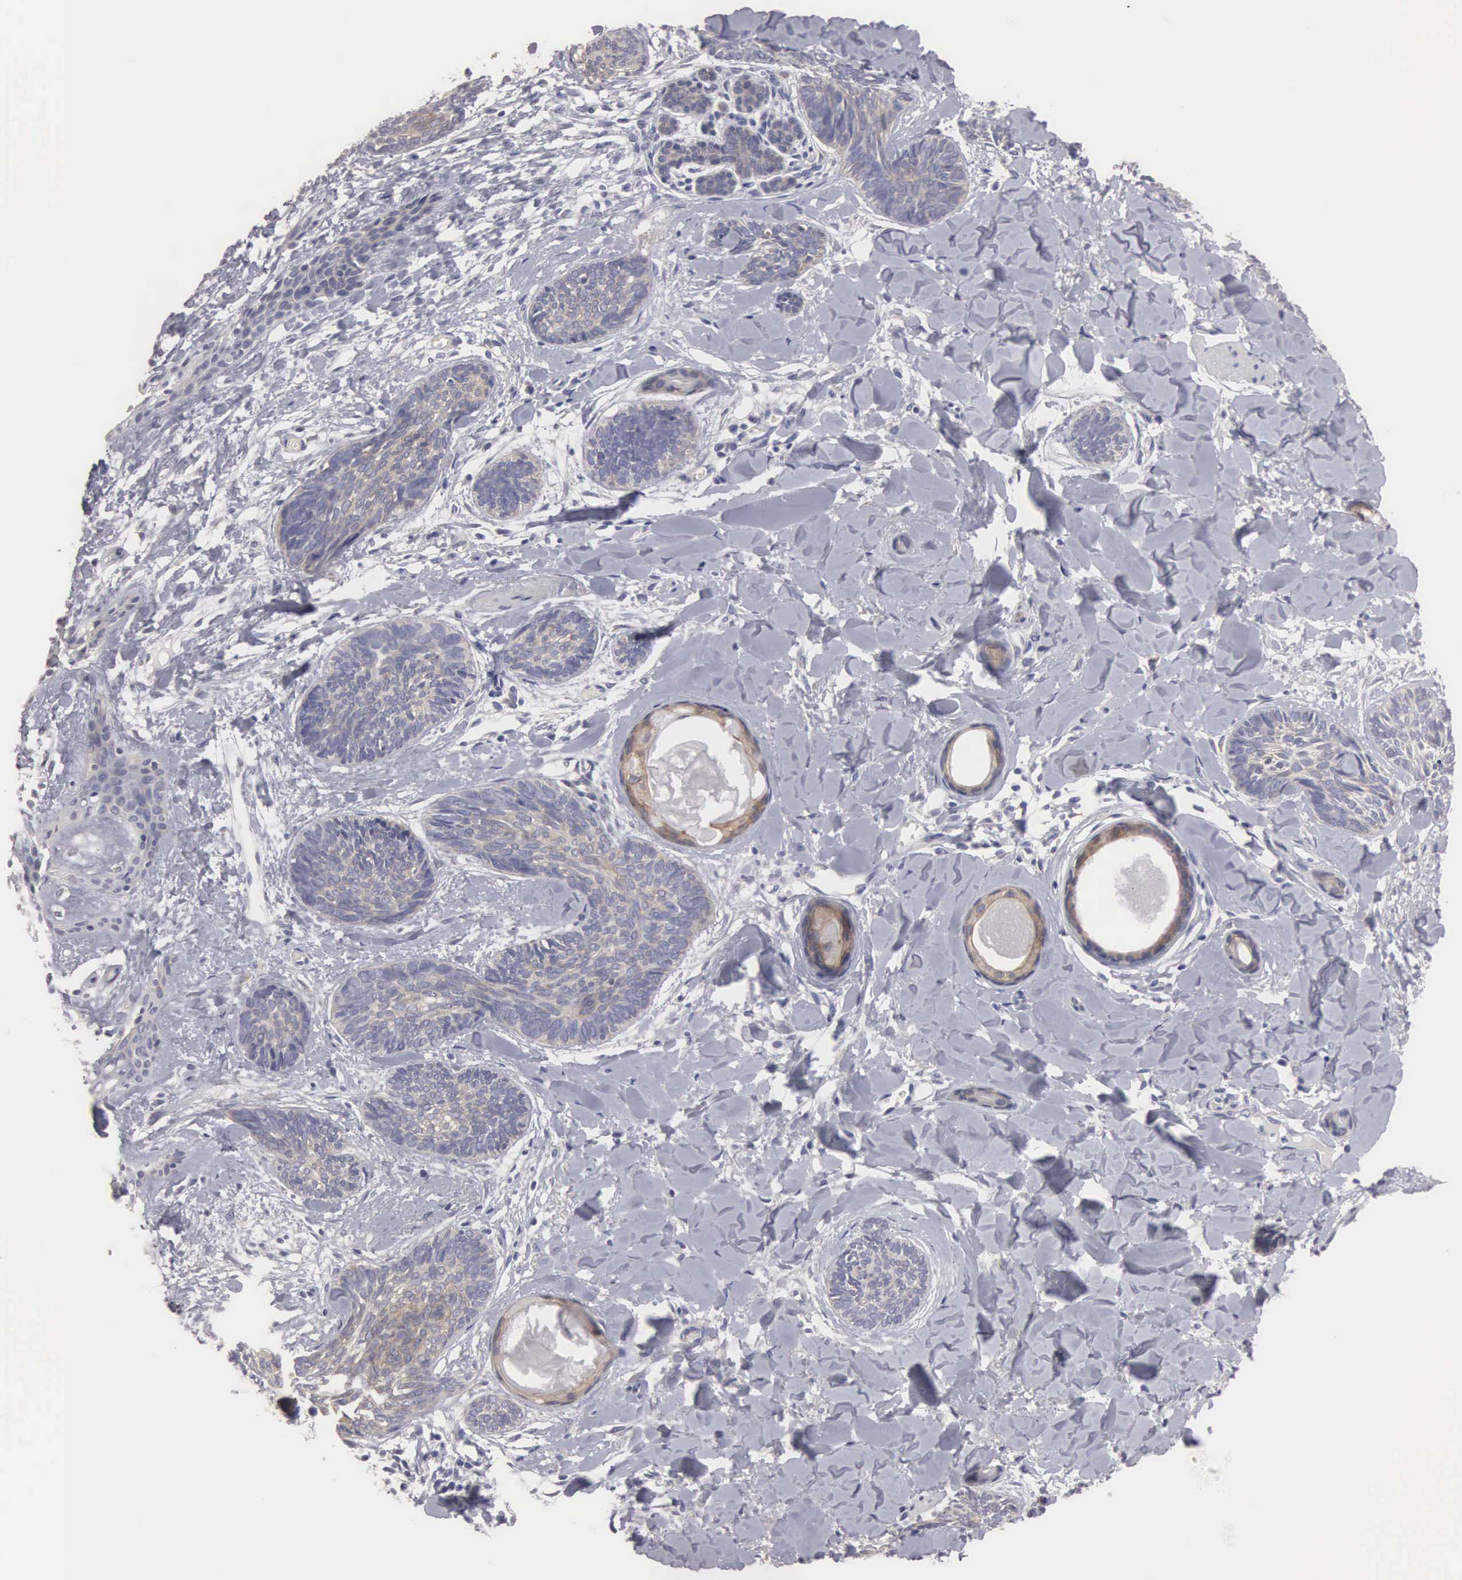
{"staining": {"intensity": "weak", "quantity": "25%-75%", "location": "cytoplasmic/membranous"}, "tissue": "skin cancer", "cell_type": "Tumor cells", "image_type": "cancer", "snomed": [{"axis": "morphology", "description": "Basal cell carcinoma"}, {"axis": "topography", "description": "Skin"}], "caption": "Immunohistochemical staining of skin cancer (basal cell carcinoma) reveals weak cytoplasmic/membranous protein expression in about 25%-75% of tumor cells. Using DAB (3,3'-diaminobenzidine) (brown) and hematoxylin (blue) stains, captured at high magnification using brightfield microscopy.", "gene": "CEP170B", "patient": {"sex": "female", "age": 81}}